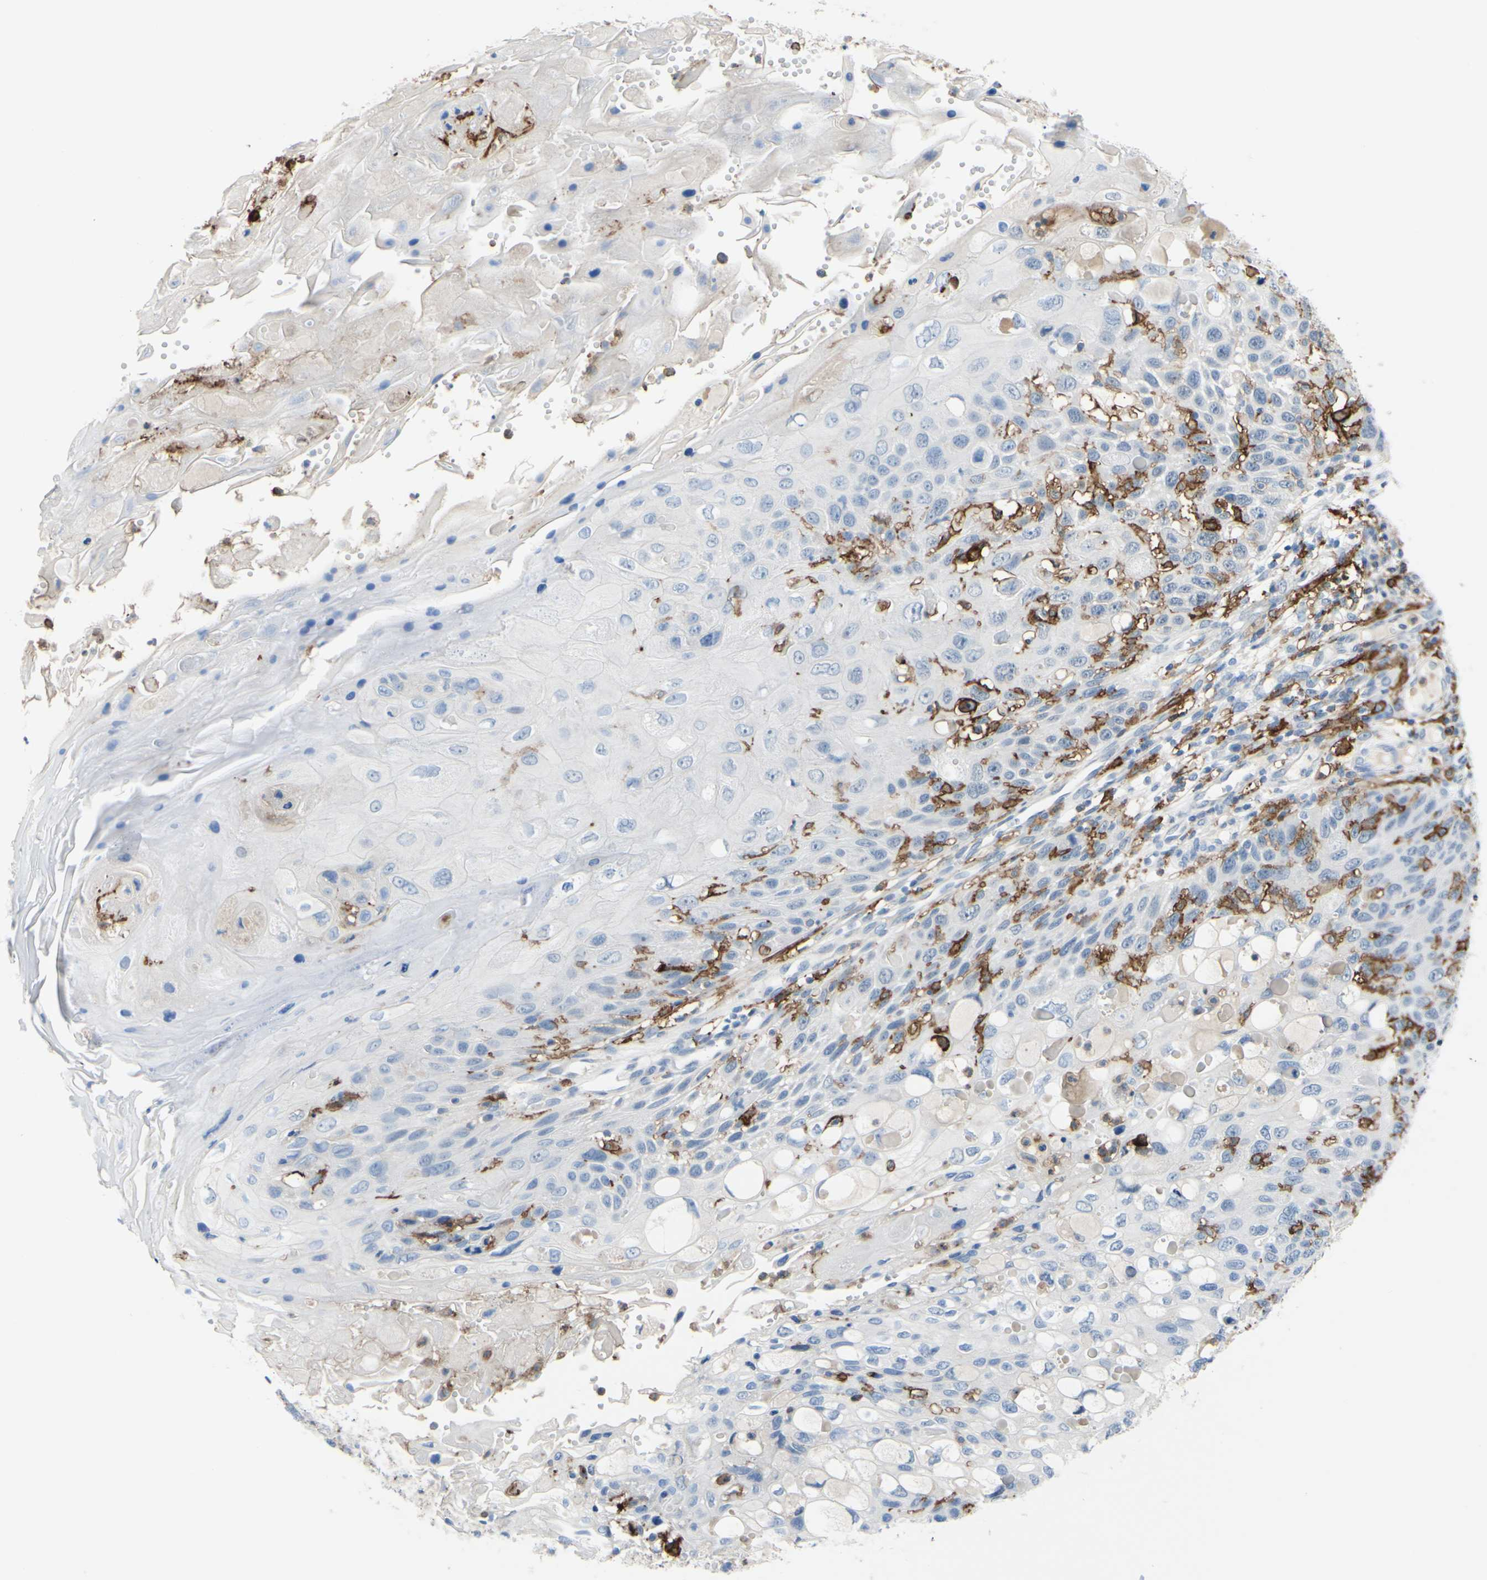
{"staining": {"intensity": "negative", "quantity": "none", "location": "none"}, "tissue": "cervical cancer", "cell_type": "Tumor cells", "image_type": "cancer", "snomed": [{"axis": "morphology", "description": "Squamous cell carcinoma, NOS"}, {"axis": "topography", "description": "Cervix"}], "caption": "High power microscopy micrograph of an immunohistochemistry photomicrograph of cervical cancer, revealing no significant positivity in tumor cells.", "gene": "FCGR2A", "patient": {"sex": "female", "age": 70}}